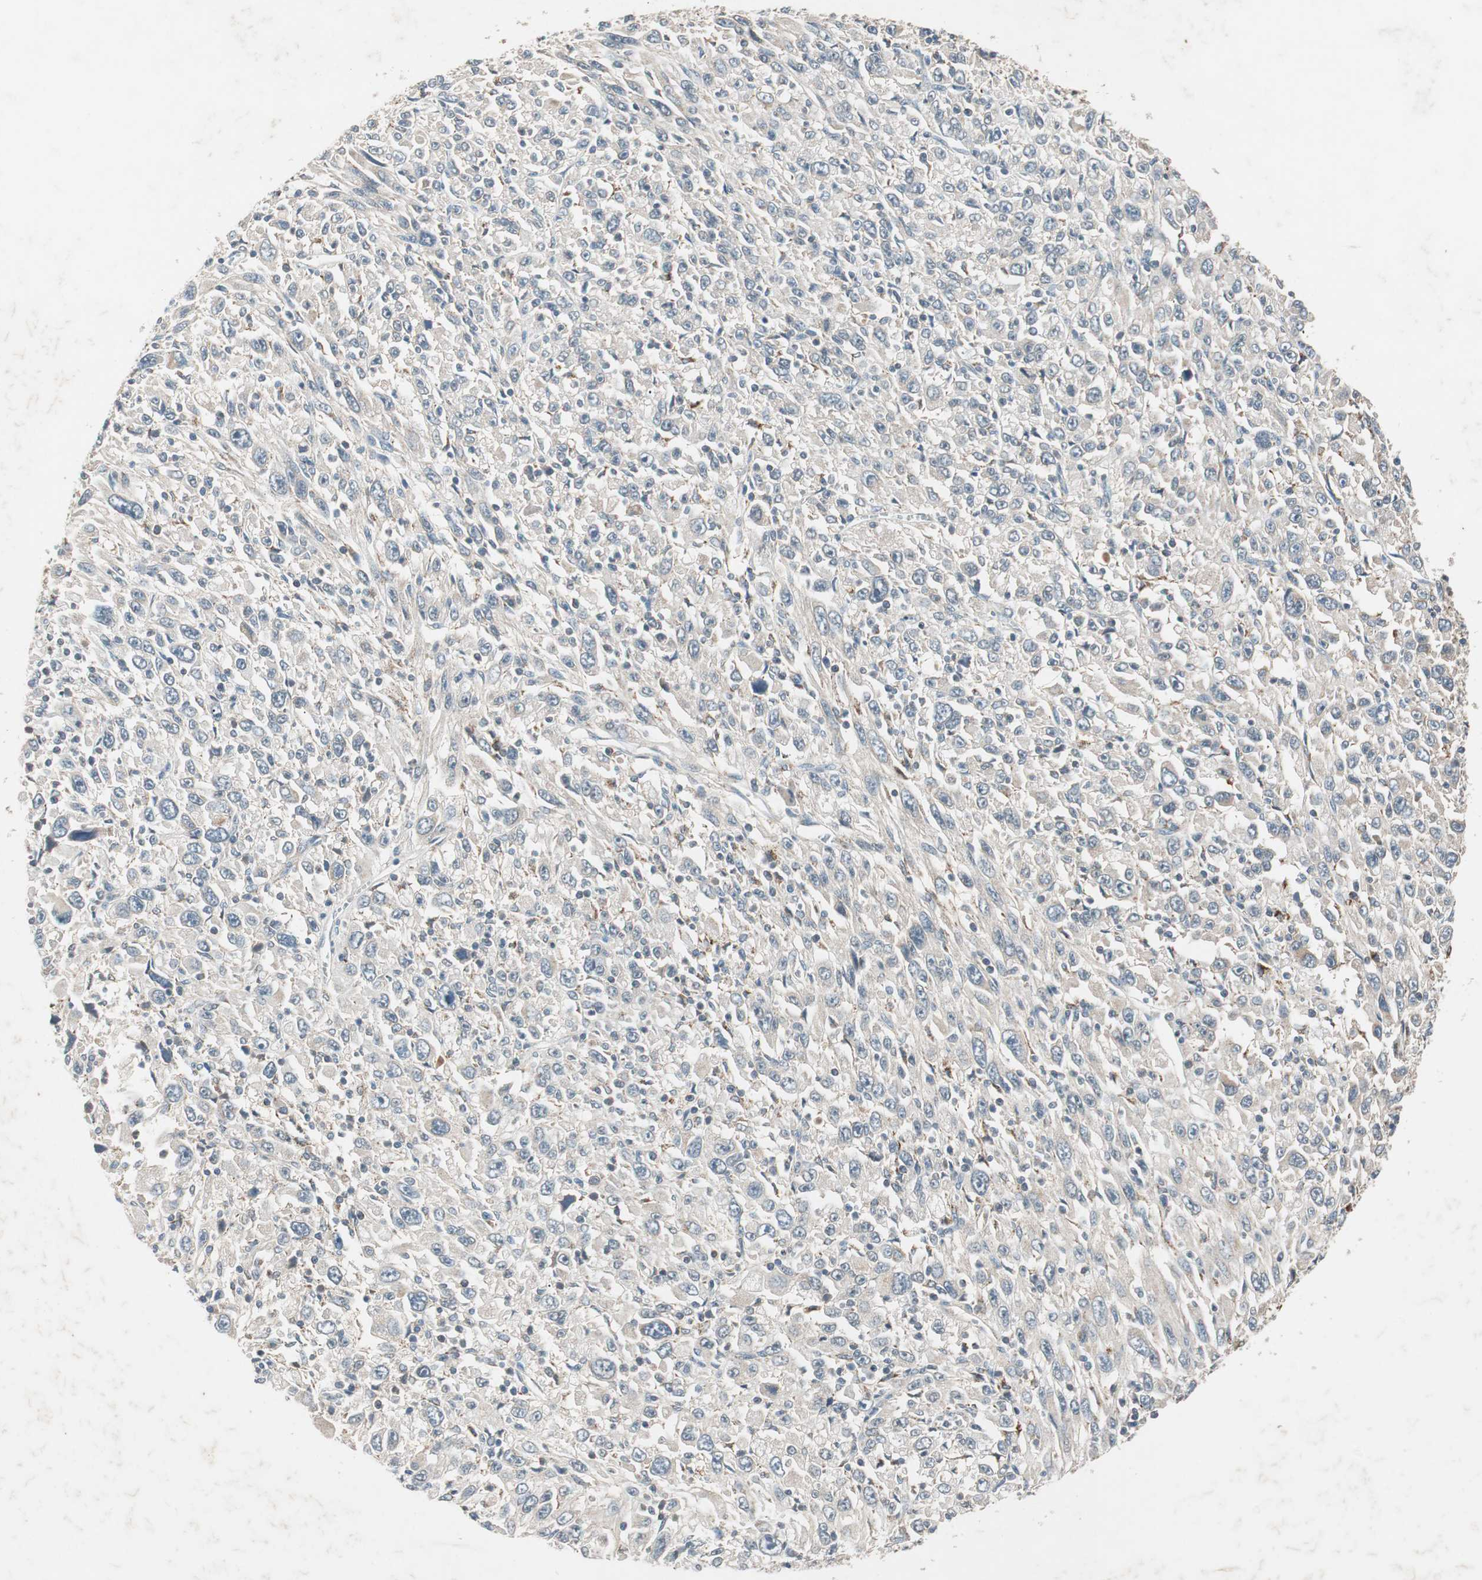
{"staining": {"intensity": "negative", "quantity": "none", "location": "none"}, "tissue": "melanoma", "cell_type": "Tumor cells", "image_type": "cancer", "snomed": [{"axis": "morphology", "description": "Malignant melanoma, Metastatic site"}, {"axis": "topography", "description": "Skin"}], "caption": "This is a image of immunohistochemistry (IHC) staining of melanoma, which shows no positivity in tumor cells.", "gene": "HPN", "patient": {"sex": "female", "age": 56}}